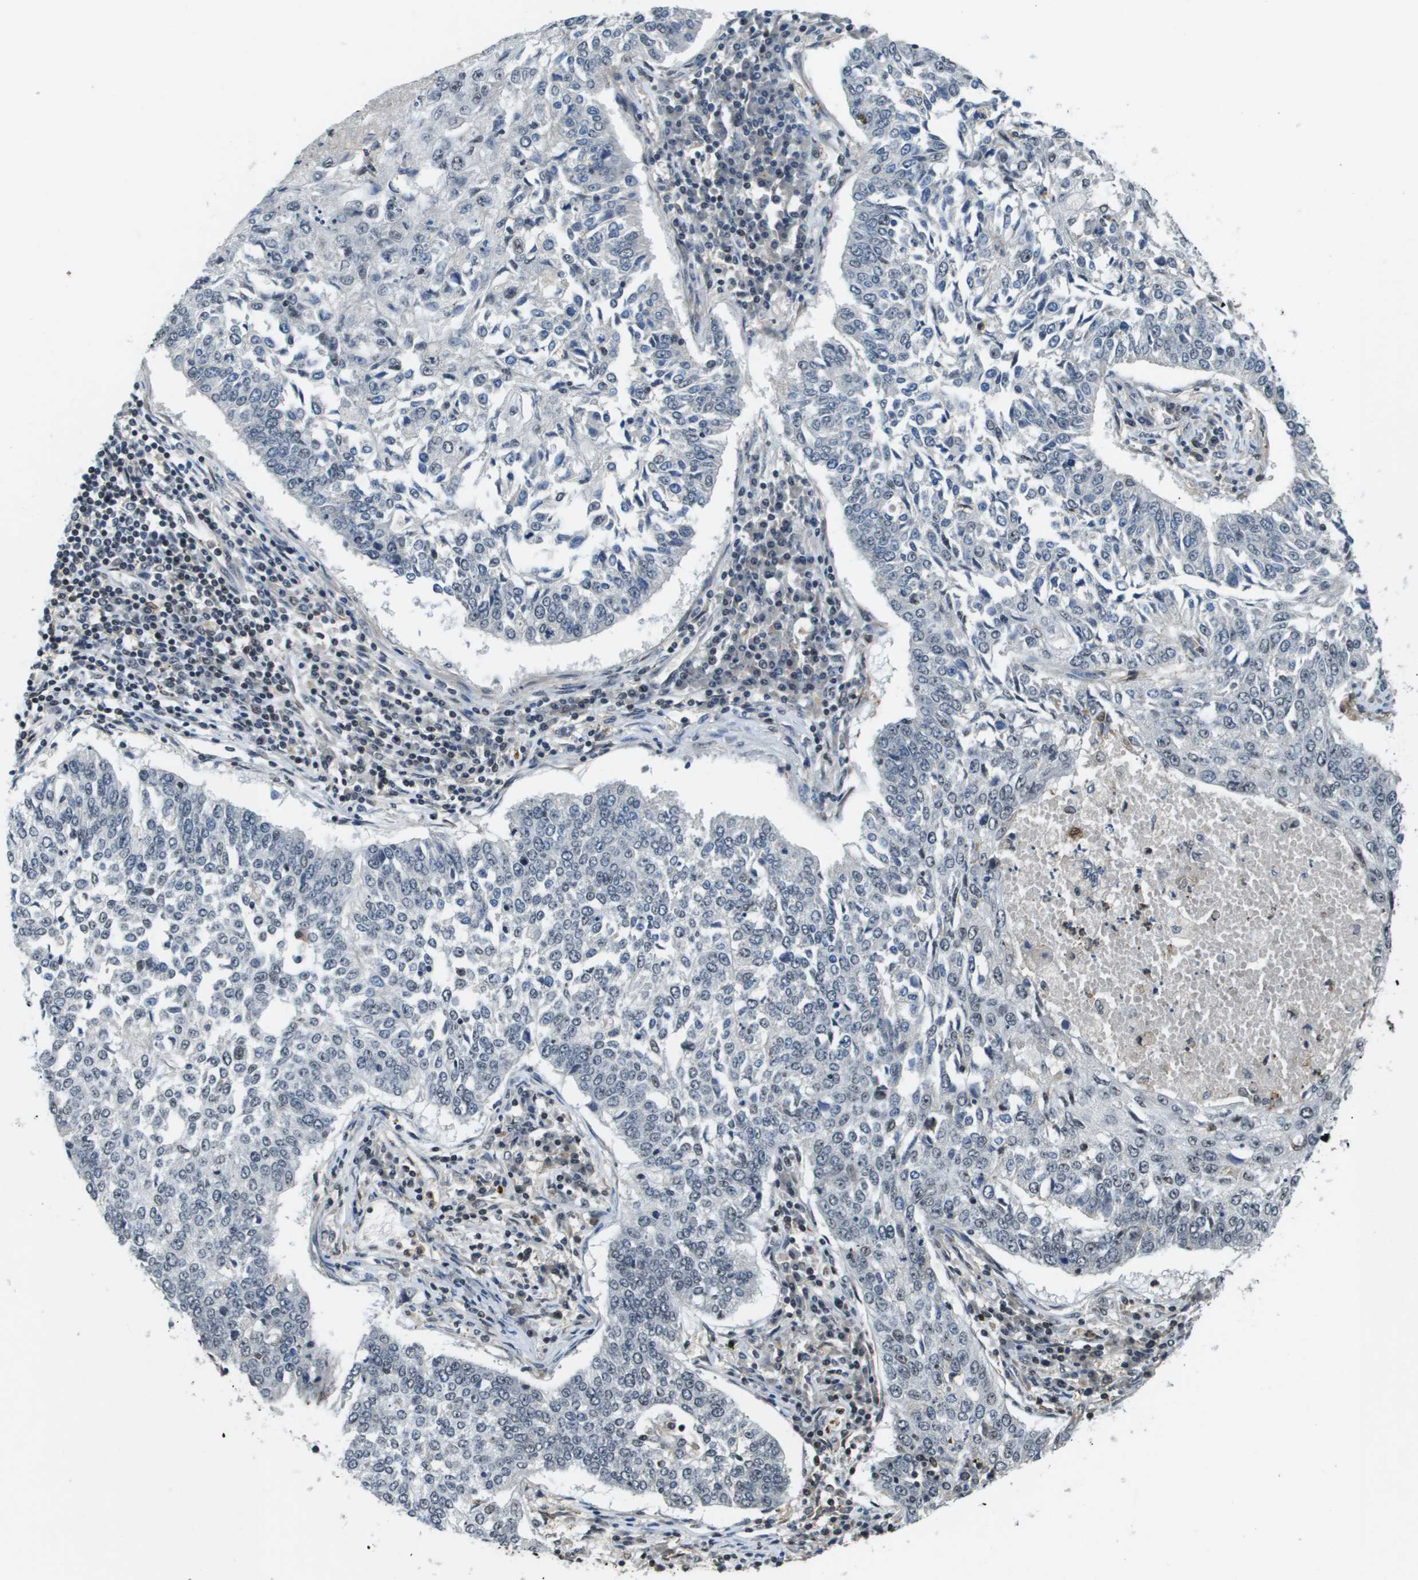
{"staining": {"intensity": "negative", "quantity": "none", "location": "none"}, "tissue": "lung cancer", "cell_type": "Tumor cells", "image_type": "cancer", "snomed": [{"axis": "morphology", "description": "Normal tissue, NOS"}, {"axis": "morphology", "description": "Squamous cell carcinoma, NOS"}, {"axis": "topography", "description": "Cartilage tissue"}, {"axis": "topography", "description": "Bronchus"}, {"axis": "topography", "description": "Lung"}], "caption": "This is an IHC image of human squamous cell carcinoma (lung). There is no expression in tumor cells.", "gene": "EP400", "patient": {"sex": "female", "age": 49}}